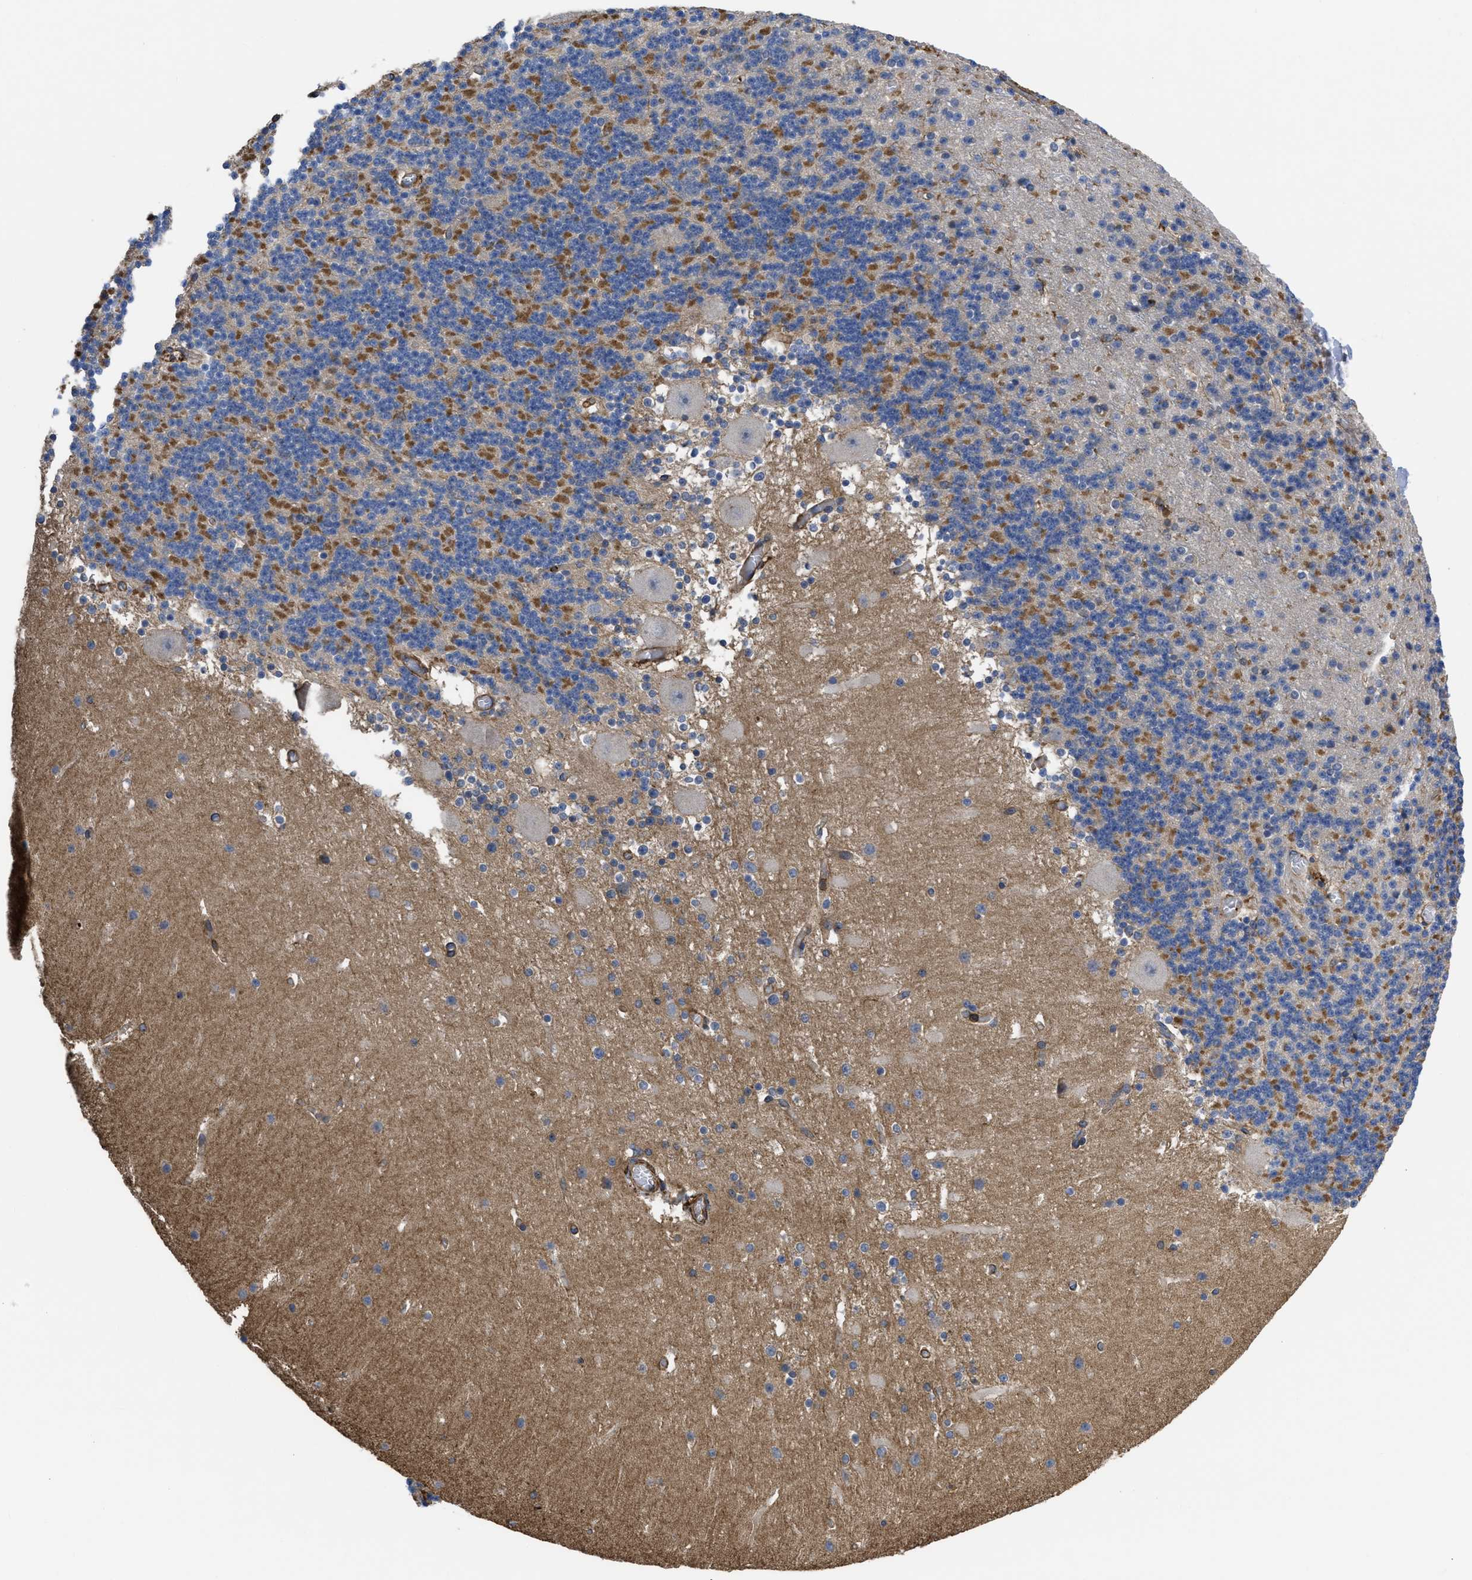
{"staining": {"intensity": "strong", "quantity": "25%-75%", "location": "cytoplasmic/membranous"}, "tissue": "cerebellum", "cell_type": "Cells in granular layer", "image_type": "normal", "snomed": [{"axis": "morphology", "description": "Normal tissue, NOS"}, {"axis": "topography", "description": "Cerebellum"}], "caption": "Strong cytoplasmic/membranous protein expression is seen in about 25%-75% of cells in granular layer in cerebellum.", "gene": "SCUBE2", "patient": {"sex": "male", "age": 45}}